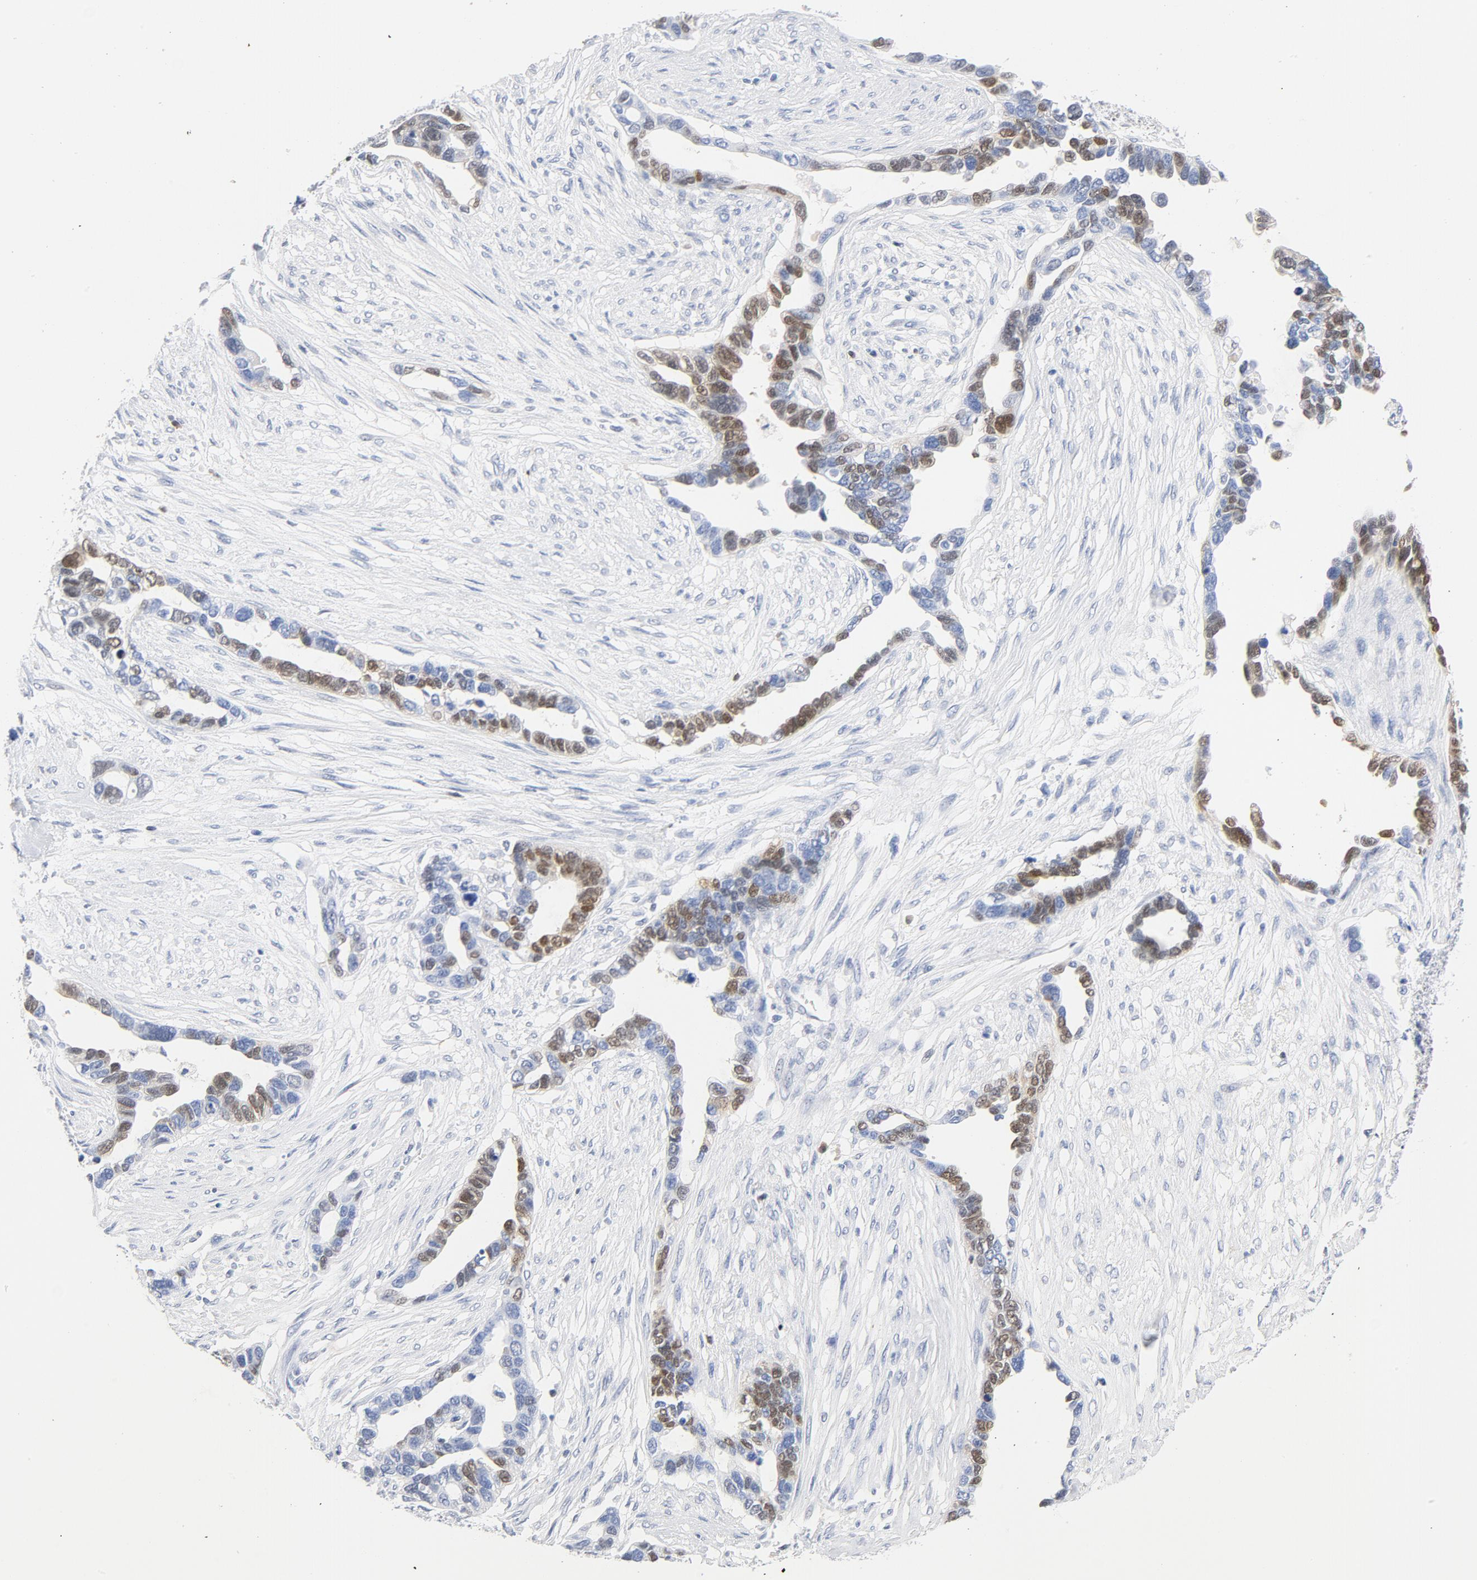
{"staining": {"intensity": "moderate", "quantity": "25%-75%", "location": "cytoplasmic/membranous,nuclear"}, "tissue": "ovarian cancer", "cell_type": "Tumor cells", "image_type": "cancer", "snomed": [{"axis": "morphology", "description": "Cystadenocarcinoma, serous, NOS"}, {"axis": "topography", "description": "Ovary"}], "caption": "IHC staining of ovarian cancer, which exhibits medium levels of moderate cytoplasmic/membranous and nuclear staining in approximately 25%-75% of tumor cells indicating moderate cytoplasmic/membranous and nuclear protein expression. The staining was performed using DAB (brown) for protein detection and nuclei were counterstained in hematoxylin (blue).", "gene": "CDKN1B", "patient": {"sex": "female", "age": 54}}